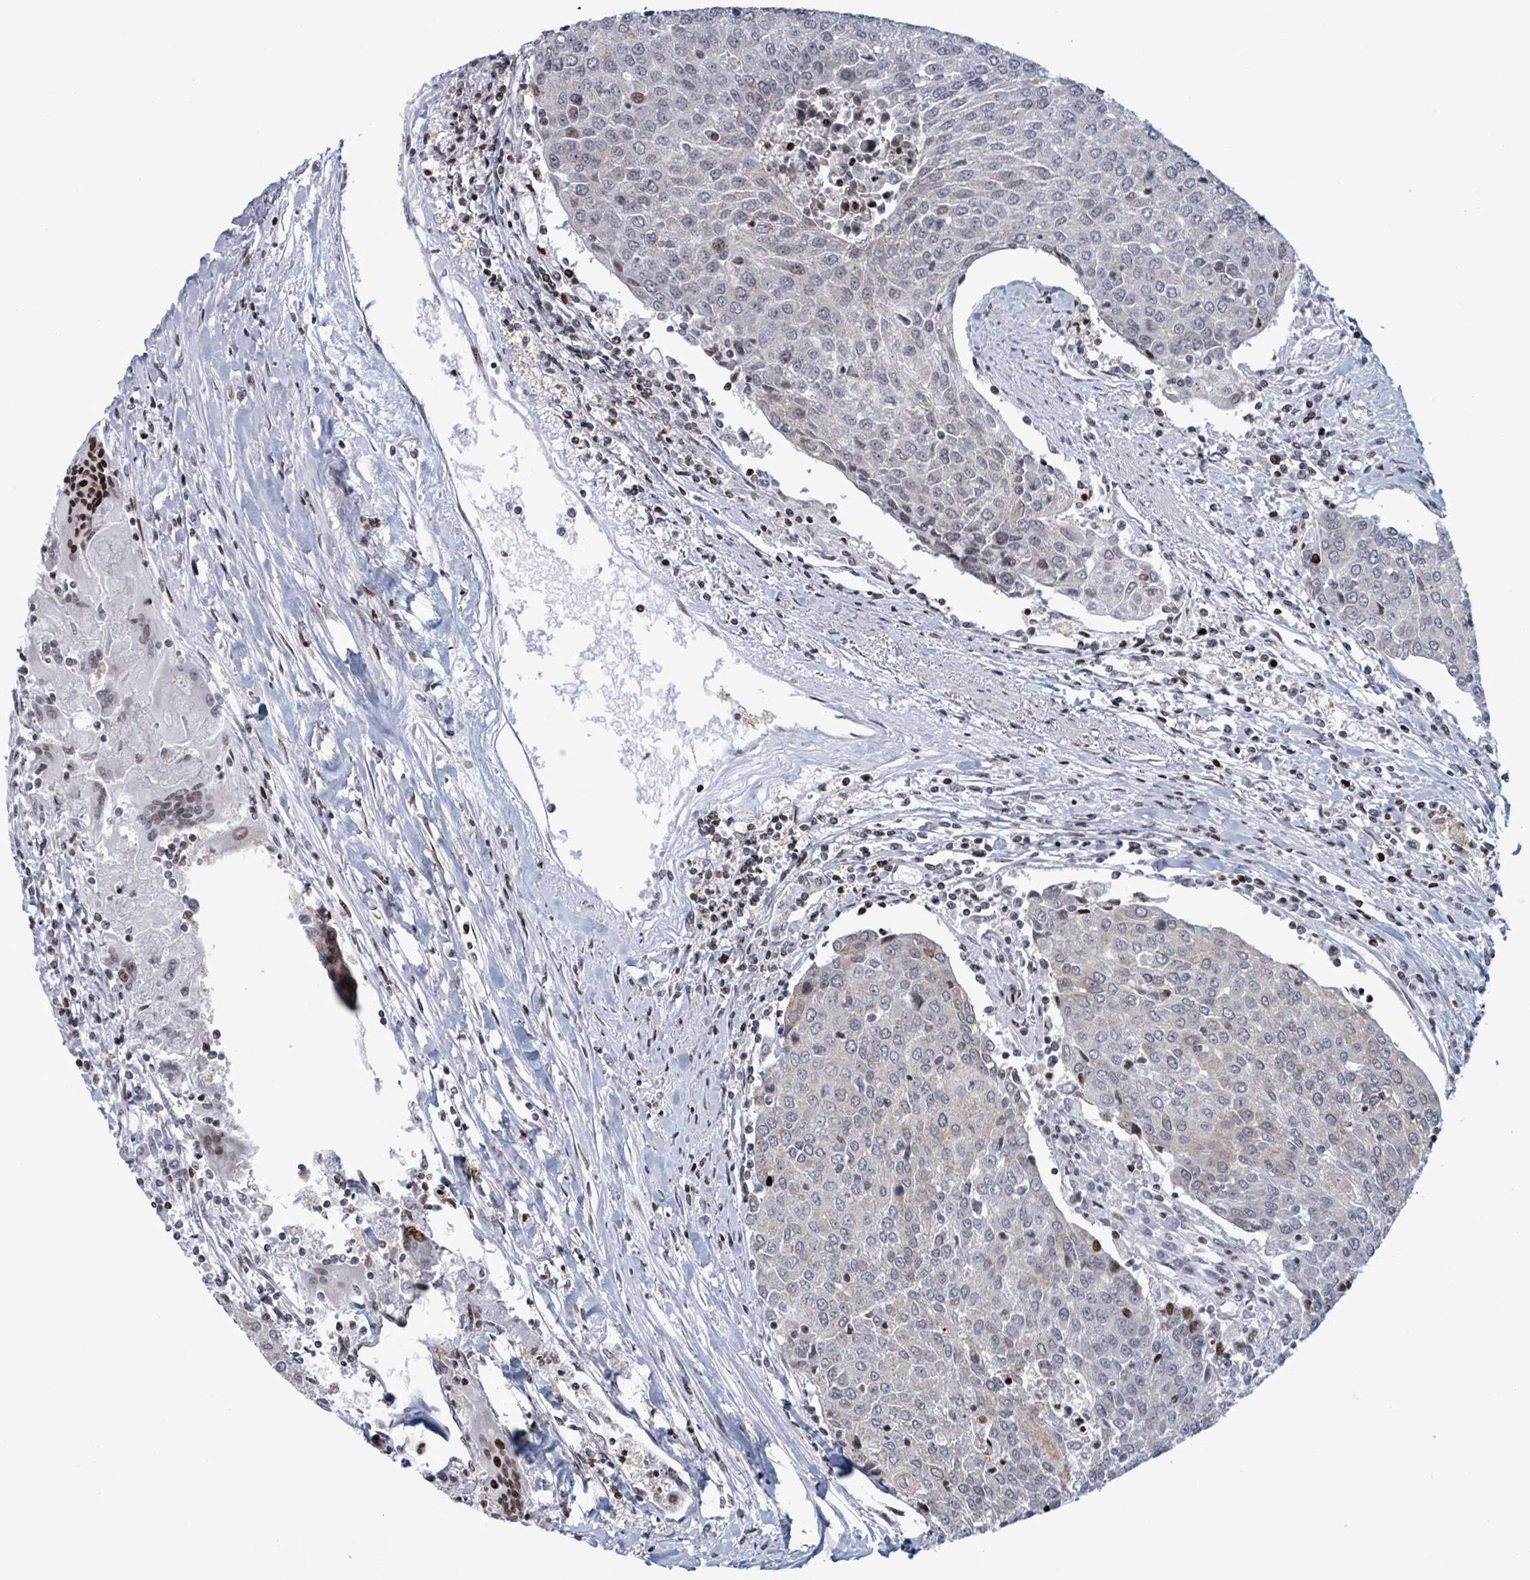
{"staining": {"intensity": "weak", "quantity": "<25%", "location": "cytoplasmic/membranous,nuclear"}, "tissue": "urothelial cancer", "cell_type": "Tumor cells", "image_type": "cancer", "snomed": [{"axis": "morphology", "description": "Urothelial carcinoma, High grade"}, {"axis": "topography", "description": "Urinary bladder"}], "caption": "Tumor cells show no significant protein expression in urothelial cancer. (DAB (3,3'-diaminobenzidine) immunohistochemistry visualized using brightfield microscopy, high magnification).", "gene": "FNDC4", "patient": {"sex": "female", "age": 85}}